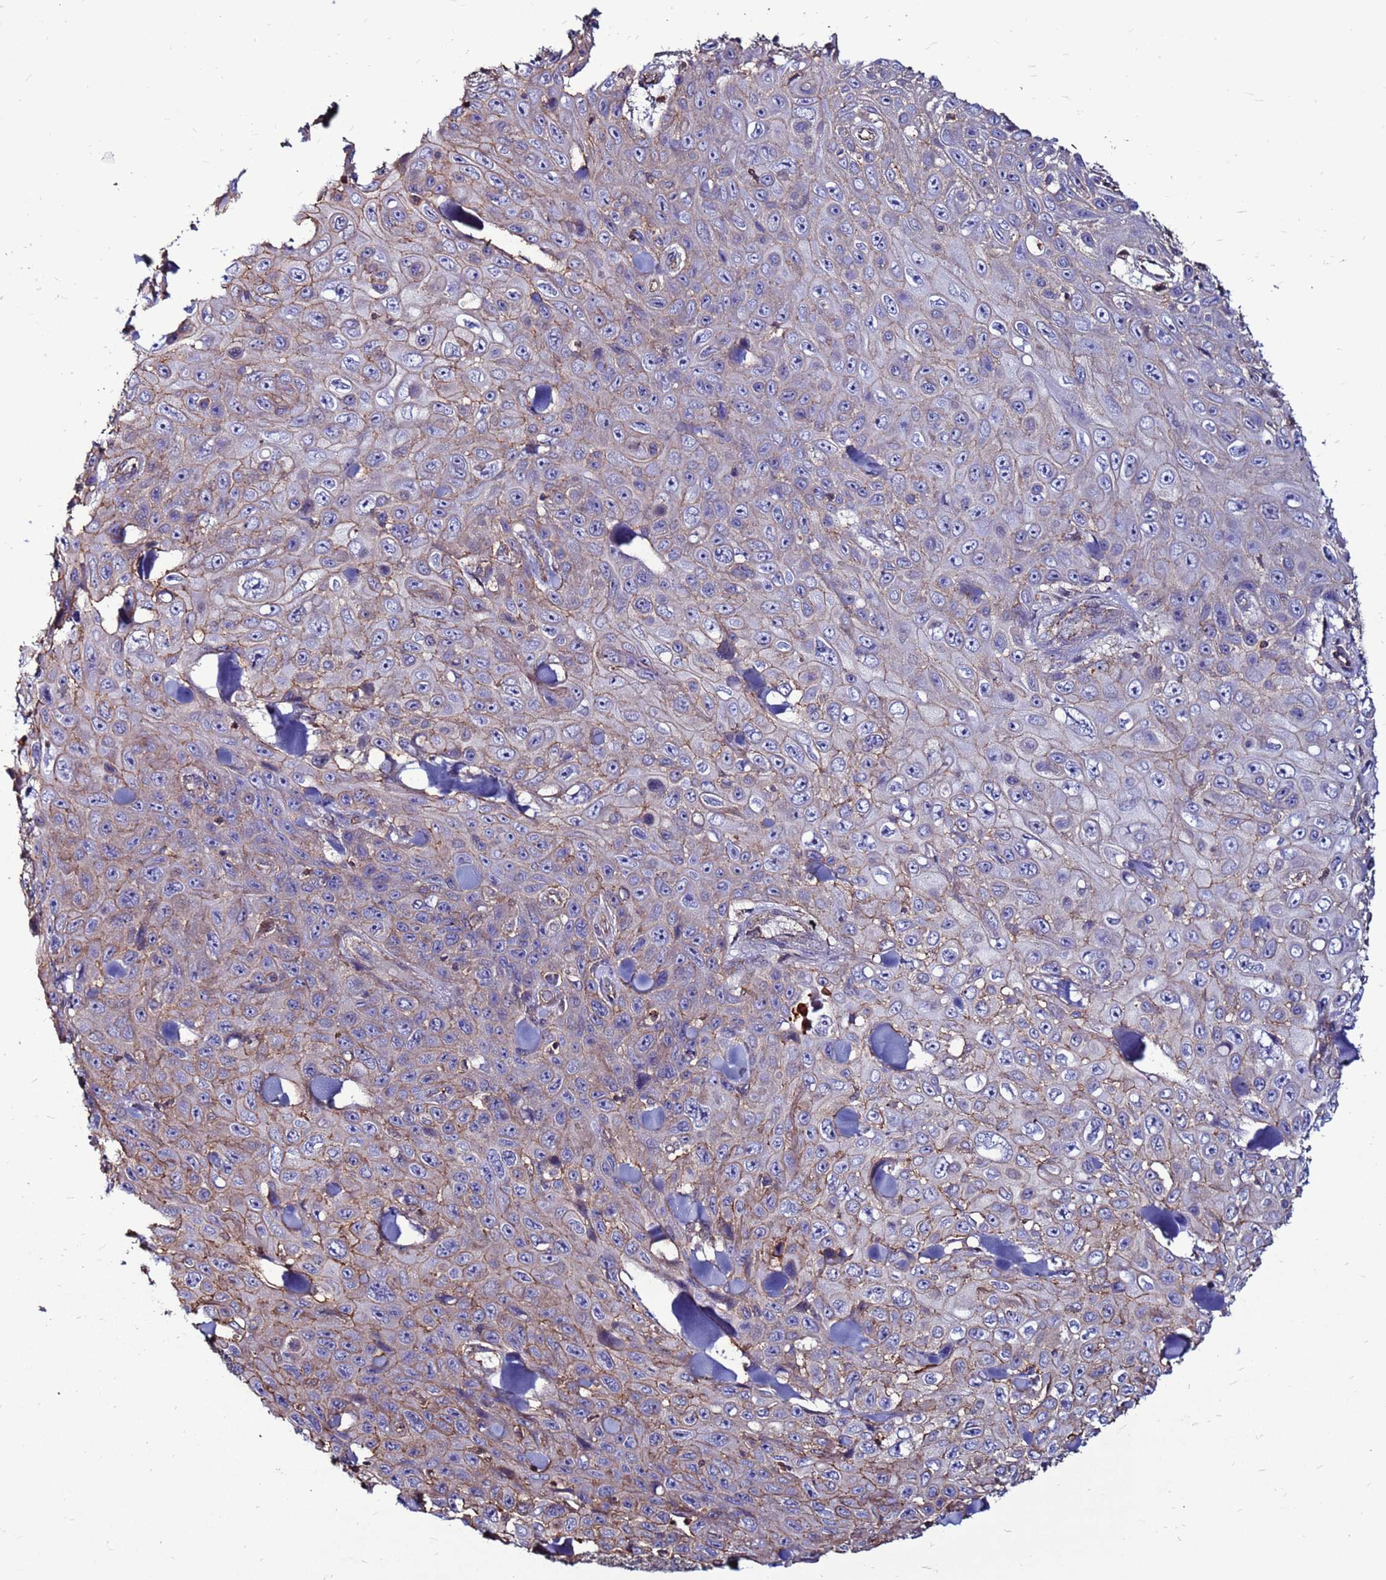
{"staining": {"intensity": "moderate", "quantity": "<25%", "location": "cytoplasmic/membranous"}, "tissue": "skin cancer", "cell_type": "Tumor cells", "image_type": "cancer", "snomed": [{"axis": "morphology", "description": "Basal cell carcinoma"}, {"axis": "topography", "description": "Skin"}], "caption": "High-power microscopy captured an IHC image of skin cancer (basal cell carcinoma), revealing moderate cytoplasmic/membranous expression in about <25% of tumor cells. (Stains: DAB (3,3'-diaminobenzidine) in brown, nuclei in blue, Microscopy: brightfield microscopy at high magnification).", "gene": "NRN1L", "patient": {"sex": "male", "age": 73}}